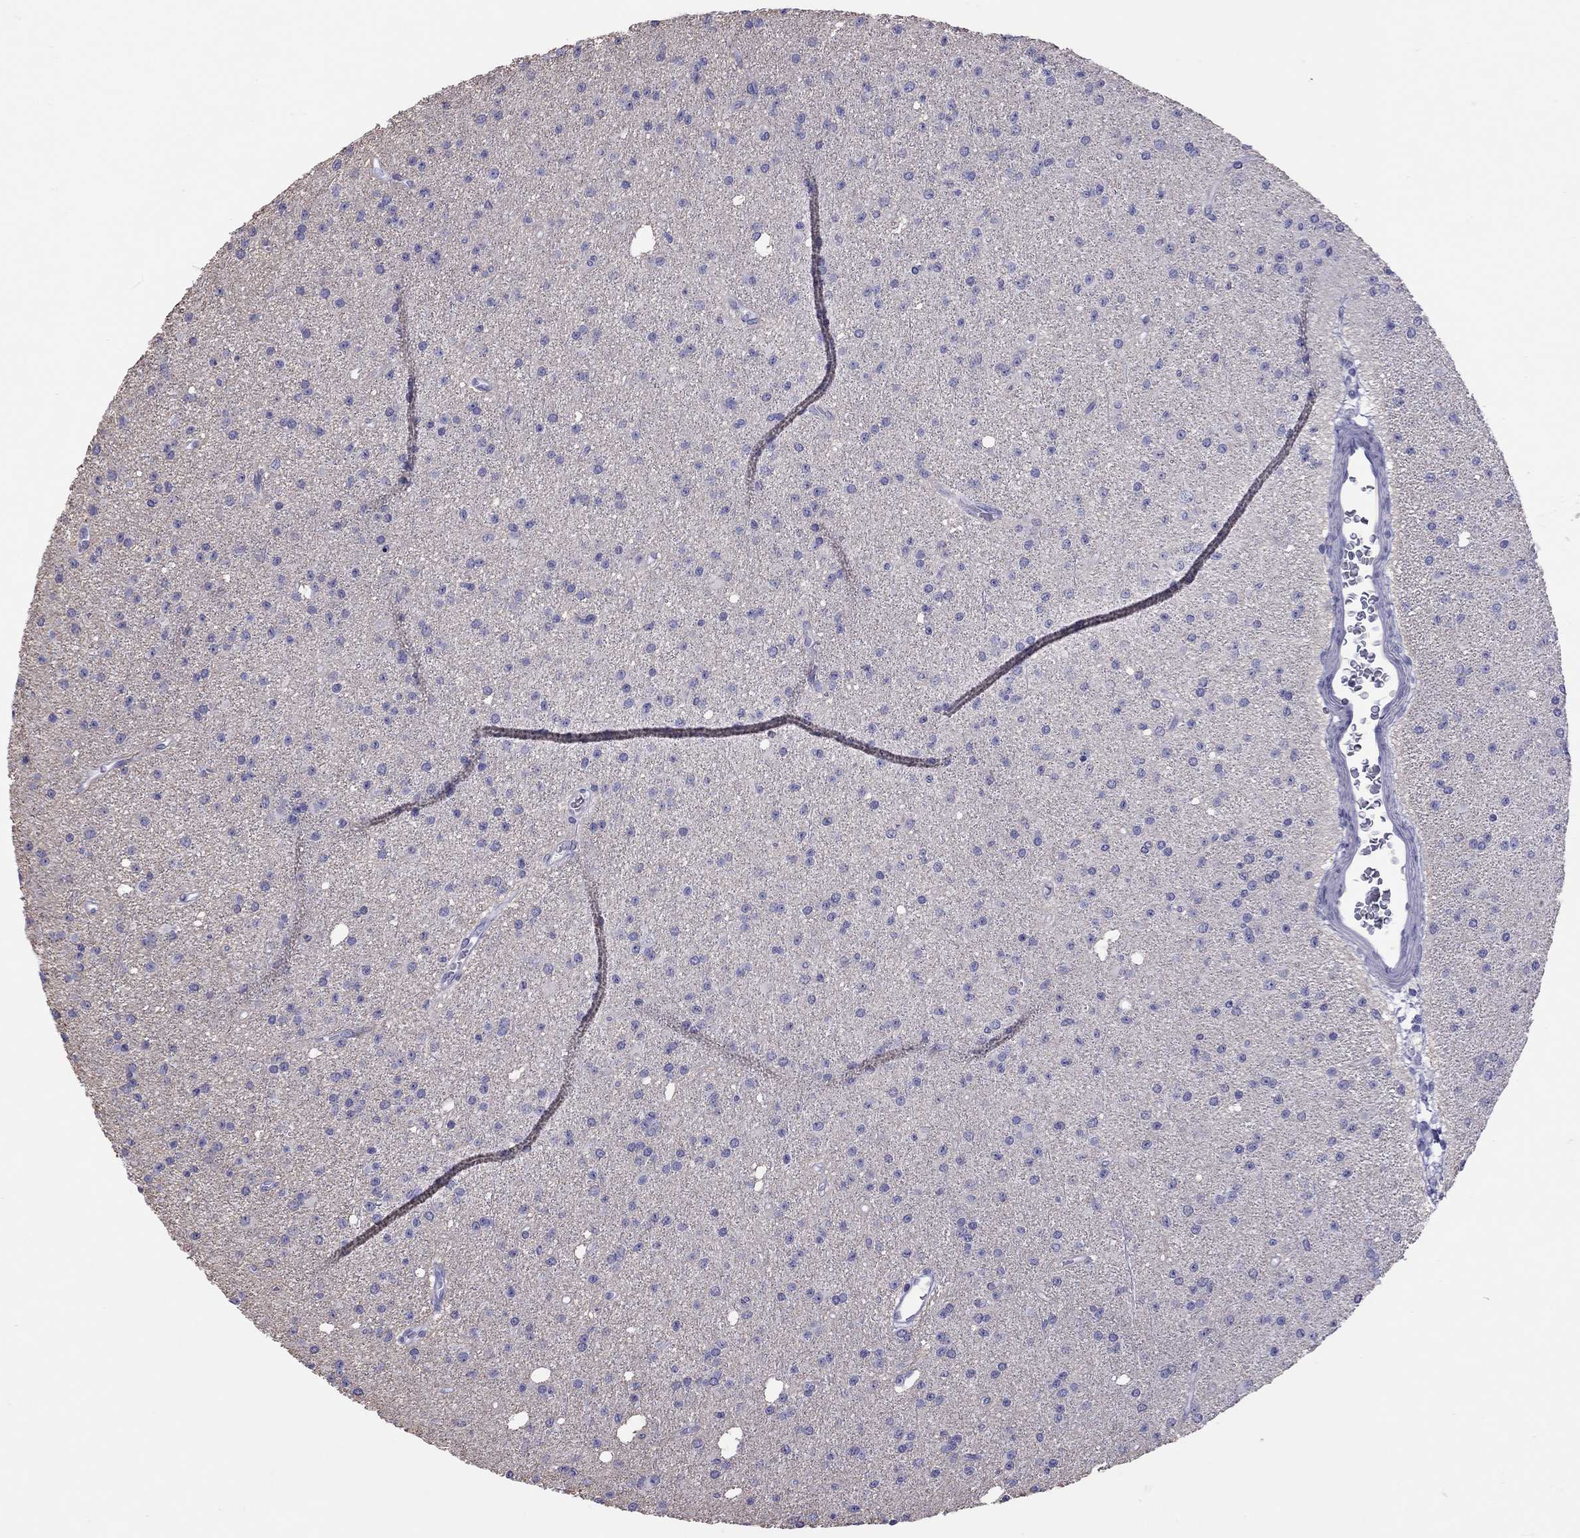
{"staining": {"intensity": "negative", "quantity": "none", "location": "none"}, "tissue": "glioma", "cell_type": "Tumor cells", "image_type": "cancer", "snomed": [{"axis": "morphology", "description": "Glioma, malignant, Low grade"}, {"axis": "topography", "description": "Brain"}], "caption": "This is an IHC micrograph of glioma. There is no expression in tumor cells.", "gene": "STAG3", "patient": {"sex": "male", "age": 27}}